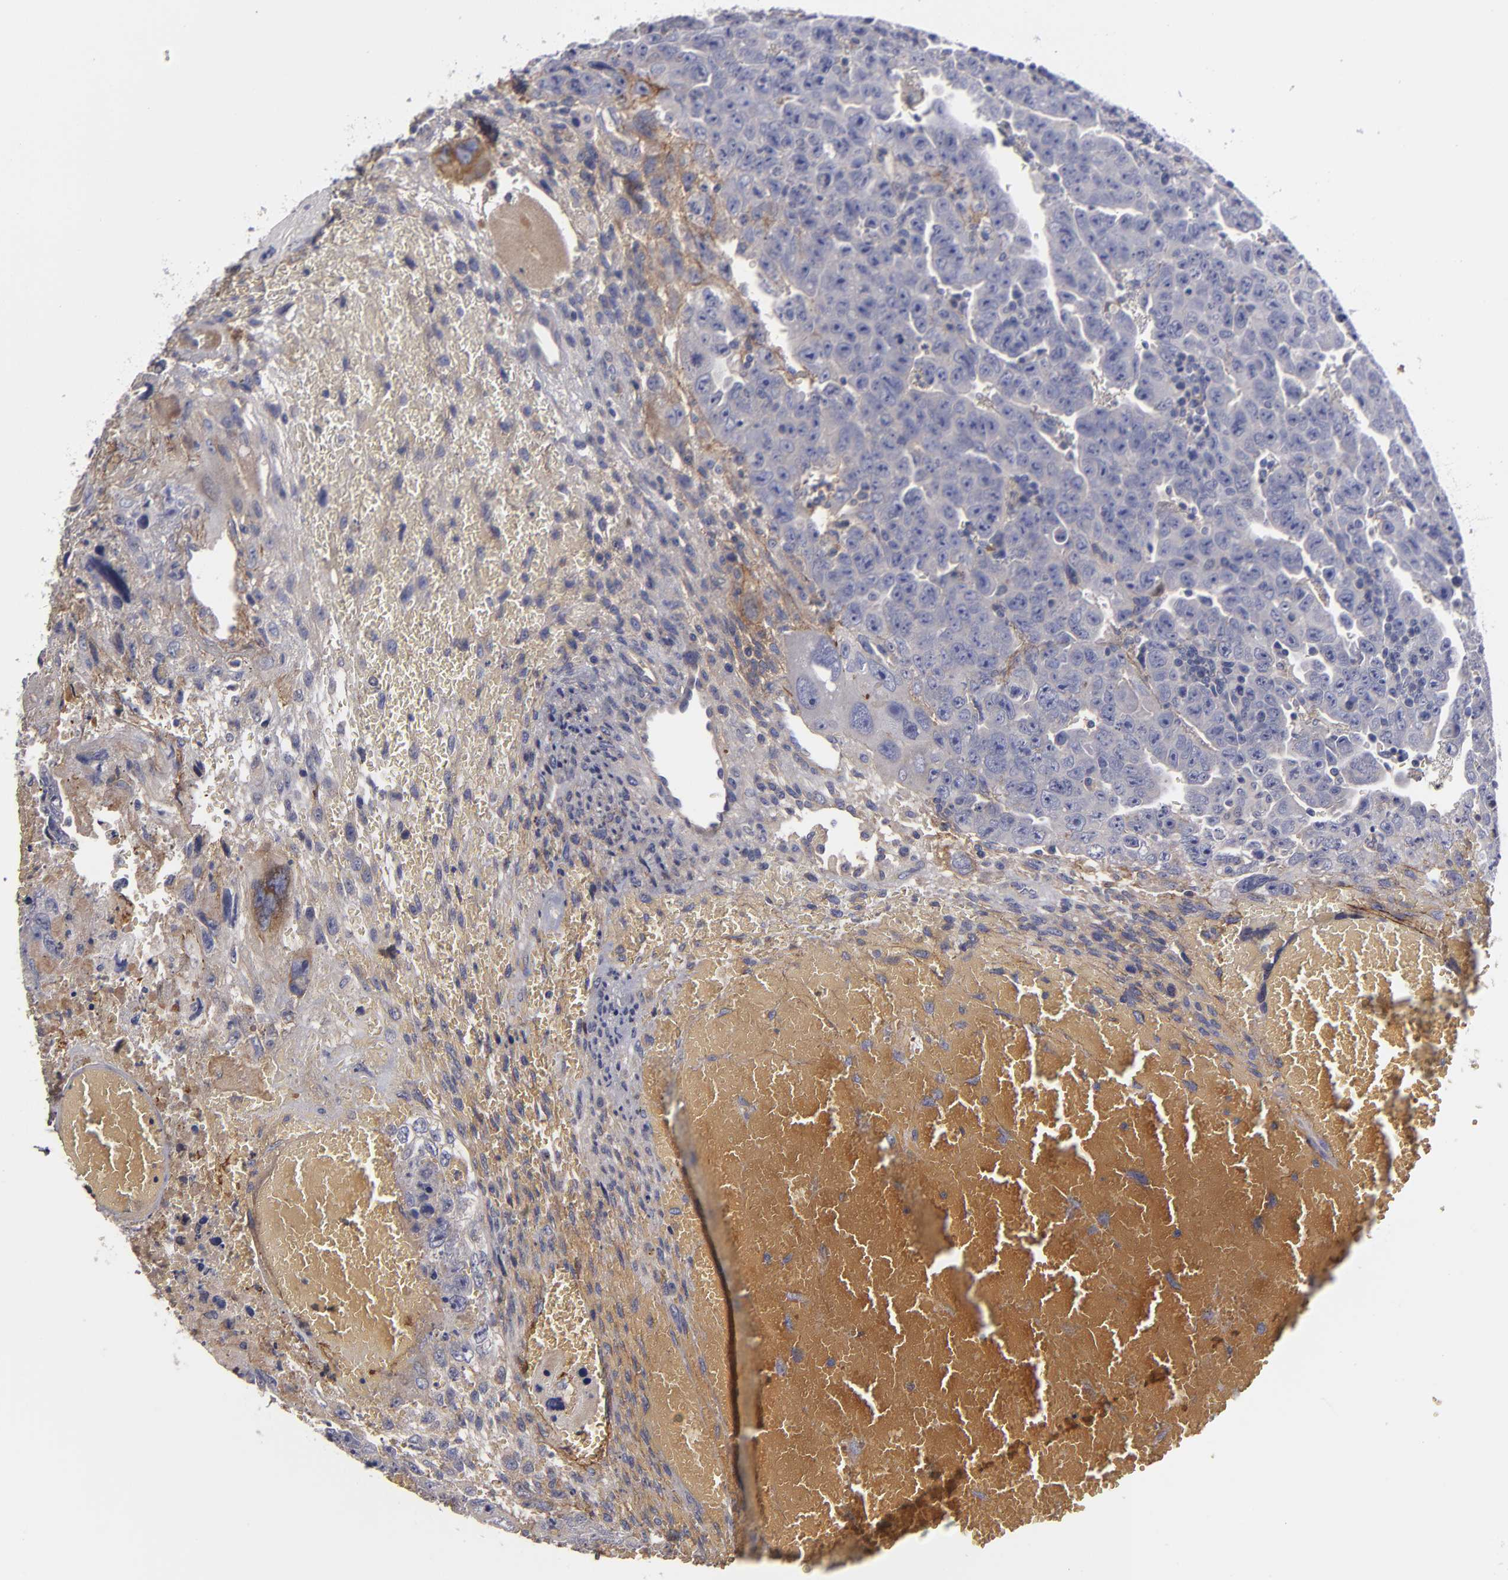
{"staining": {"intensity": "negative", "quantity": "none", "location": "none"}, "tissue": "testis cancer", "cell_type": "Tumor cells", "image_type": "cancer", "snomed": [{"axis": "morphology", "description": "Carcinoma, Embryonal, NOS"}, {"axis": "topography", "description": "Testis"}], "caption": "DAB (3,3'-diaminobenzidine) immunohistochemical staining of testis cancer reveals no significant expression in tumor cells.", "gene": "FBLN1", "patient": {"sex": "male", "age": 28}}